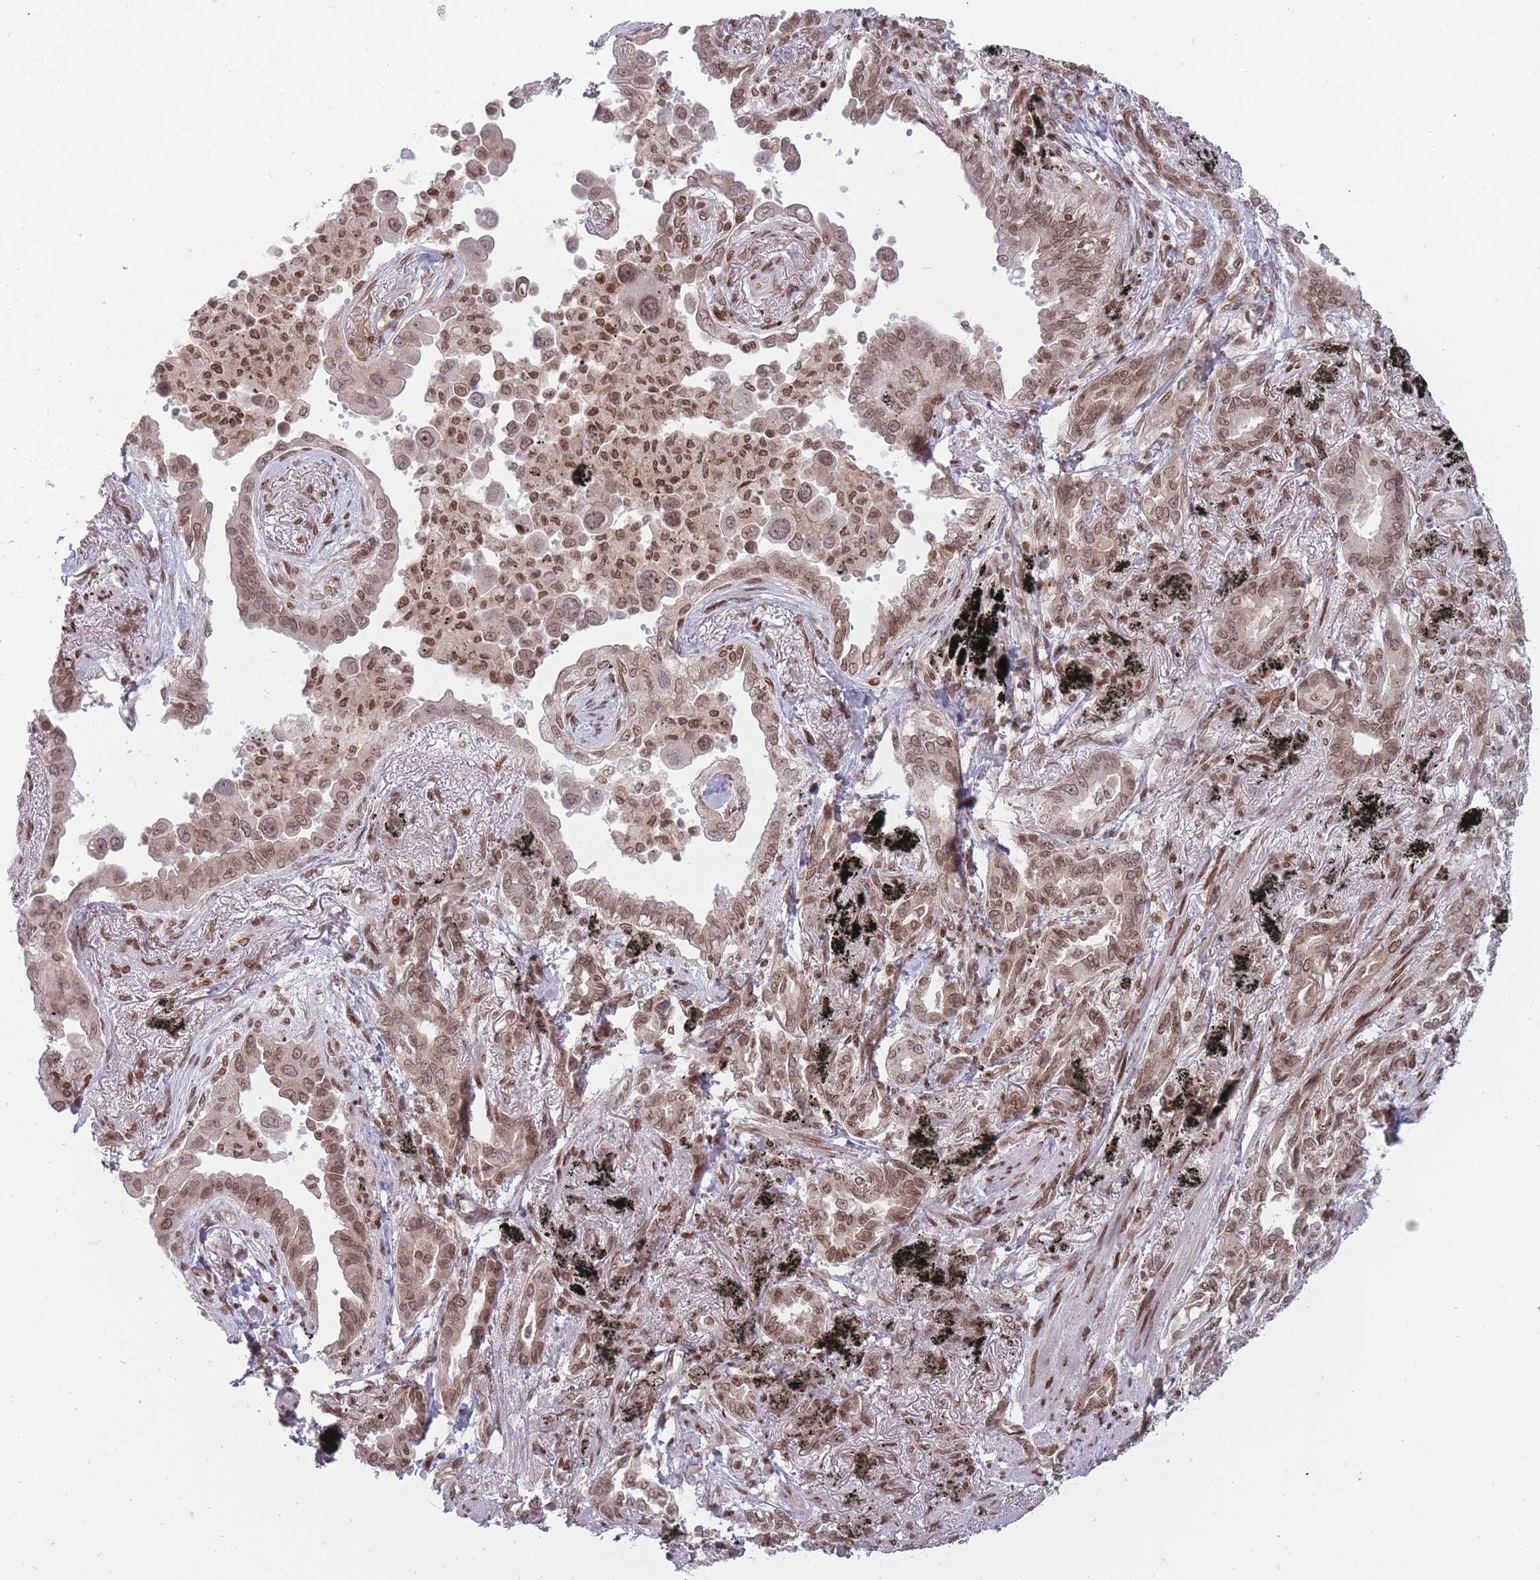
{"staining": {"intensity": "moderate", "quantity": ">75%", "location": "nuclear"}, "tissue": "lung cancer", "cell_type": "Tumor cells", "image_type": "cancer", "snomed": [{"axis": "morphology", "description": "Adenocarcinoma, NOS"}, {"axis": "topography", "description": "Lung"}], "caption": "Immunohistochemical staining of lung cancer (adenocarcinoma) exhibits moderate nuclear protein positivity in approximately >75% of tumor cells.", "gene": "TMC6", "patient": {"sex": "male", "age": 67}}